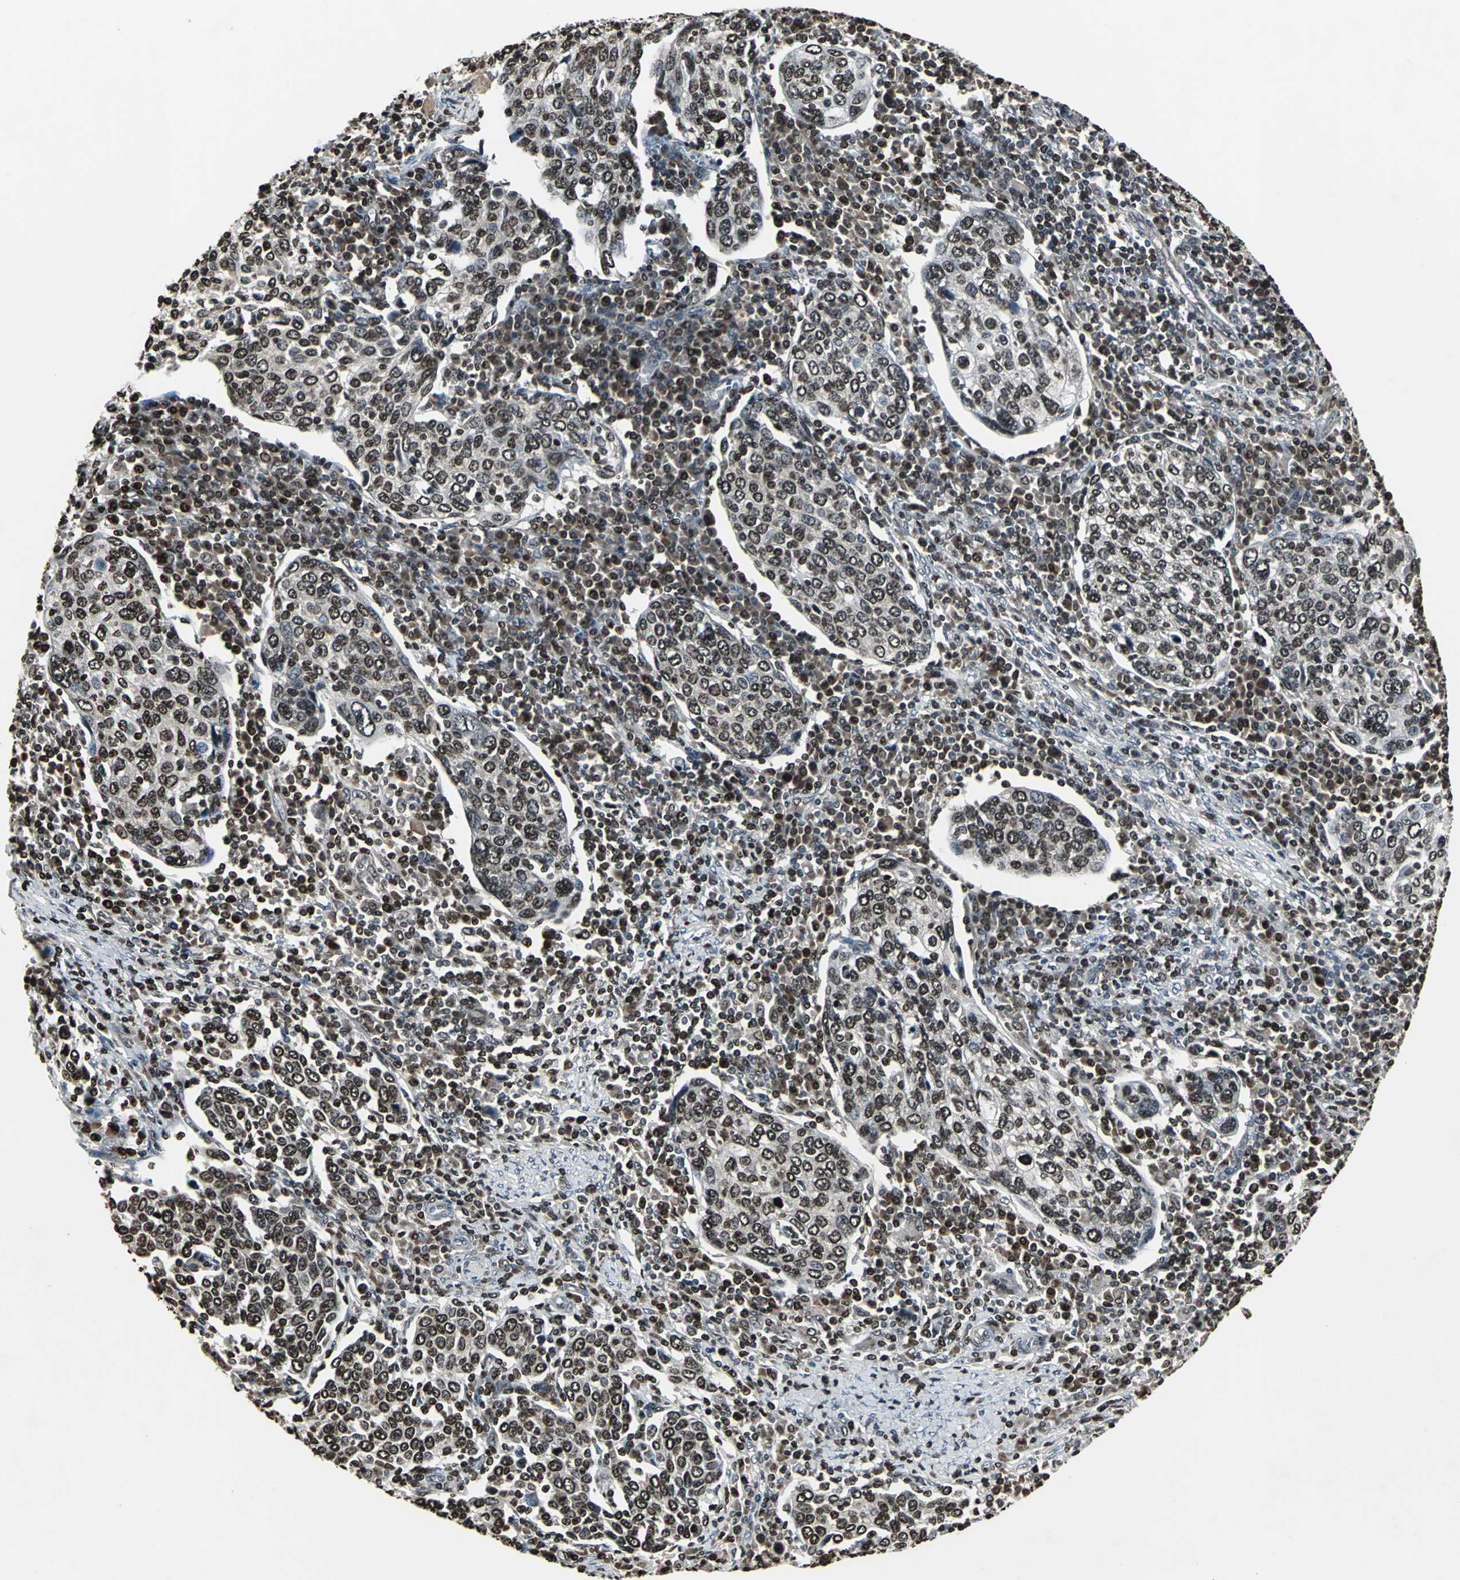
{"staining": {"intensity": "strong", "quantity": ">75%", "location": "cytoplasmic/membranous,nuclear"}, "tissue": "cervical cancer", "cell_type": "Tumor cells", "image_type": "cancer", "snomed": [{"axis": "morphology", "description": "Squamous cell carcinoma, NOS"}, {"axis": "topography", "description": "Cervix"}], "caption": "Tumor cells show high levels of strong cytoplasmic/membranous and nuclear positivity in approximately >75% of cells in human squamous cell carcinoma (cervical).", "gene": "AHR", "patient": {"sex": "female", "age": 40}}